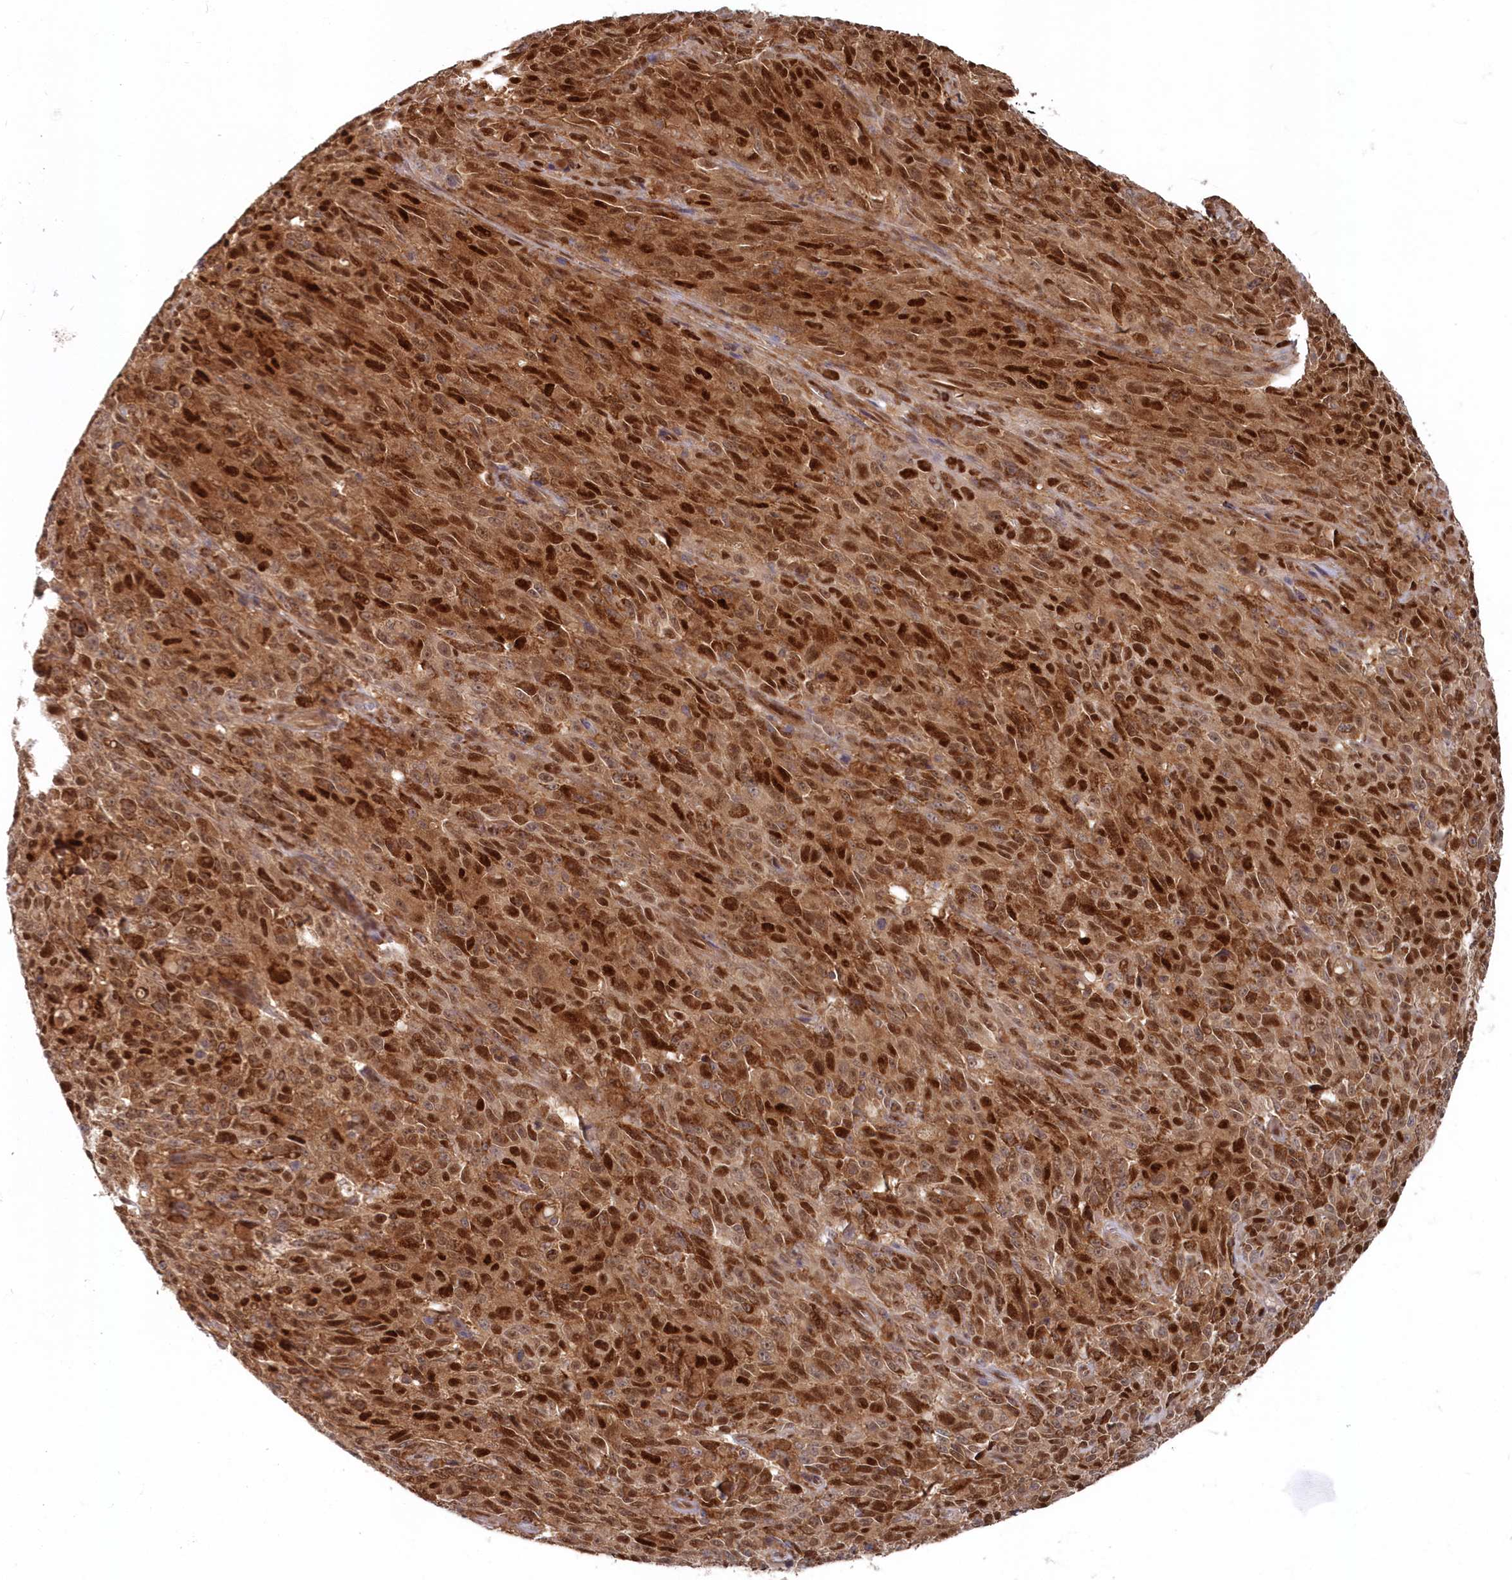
{"staining": {"intensity": "strong", "quantity": ">75%", "location": "cytoplasmic/membranous,nuclear"}, "tissue": "melanoma", "cell_type": "Tumor cells", "image_type": "cancer", "snomed": [{"axis": "morphology", "description": "Malignant melanoma, NOS"}, {"axis": "topography", "description": "Skin"}], "caption": "DAB immunohistochemical staining of human malignant melanoma demonstrates strong cytoplasmic/membranous and nuclear protein staining in approximately >75% of tumor cells. (IHC, brightfield microscopy, high magnification).", "gene": "ABHD14B", "patient": {"sex": "female", "age": 82}}